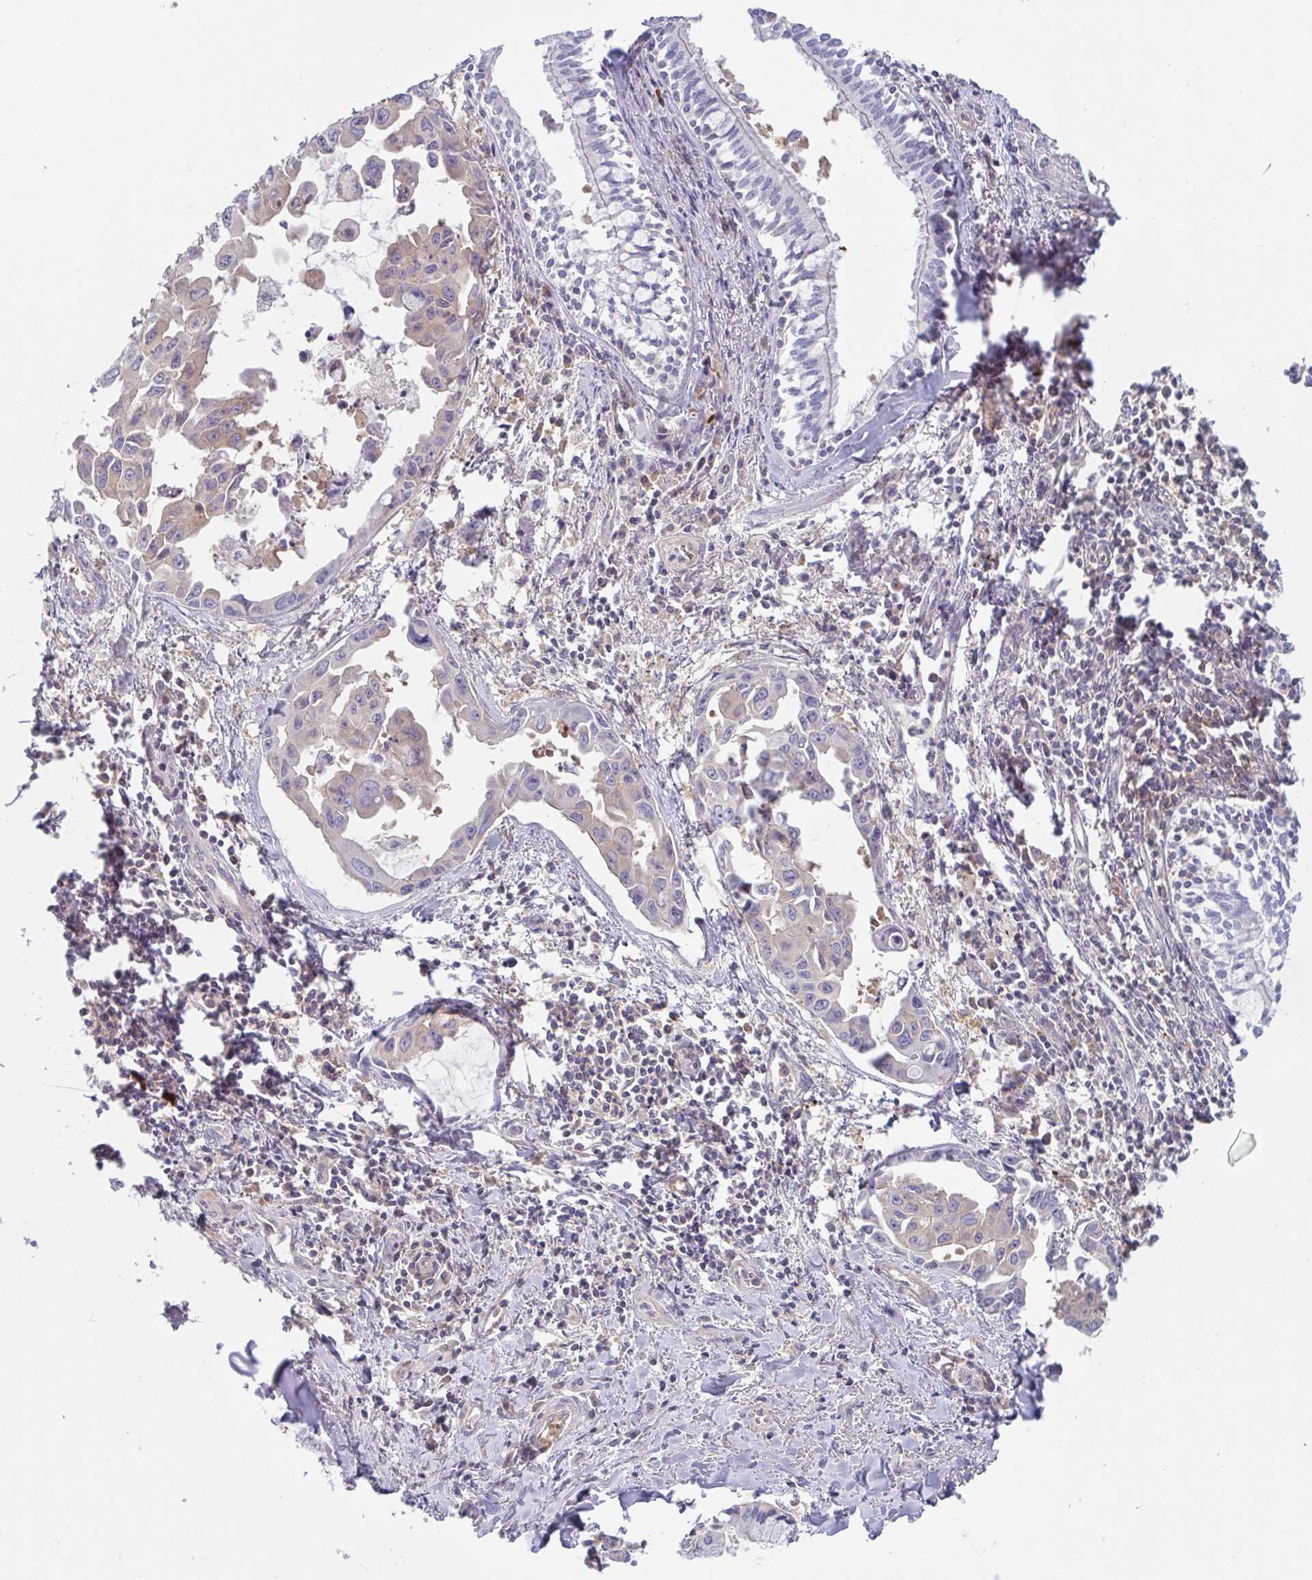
{"staining": {"intensity": "weak", "quantity": "25%-75%", "location": "cytoplasmic/membranous"}, "tissue": "lung cancer", "cell_type": "Tumor cells", "image_type": "cancer", "snomed": [{"axis": "morphology", "description": "Adenocarcinoma, NOS"}, {"axis": "topography", "description": "Lung"}], "caption": "Lung cancer (adenocarcinoma) was stained to show a protein in brown. There is low levels of weak cytoplasmic/membranous expression in about 25%-75% of tumor cells.", "gene": "AMPD2", "patient": {"sex": "male", "age": 64}}